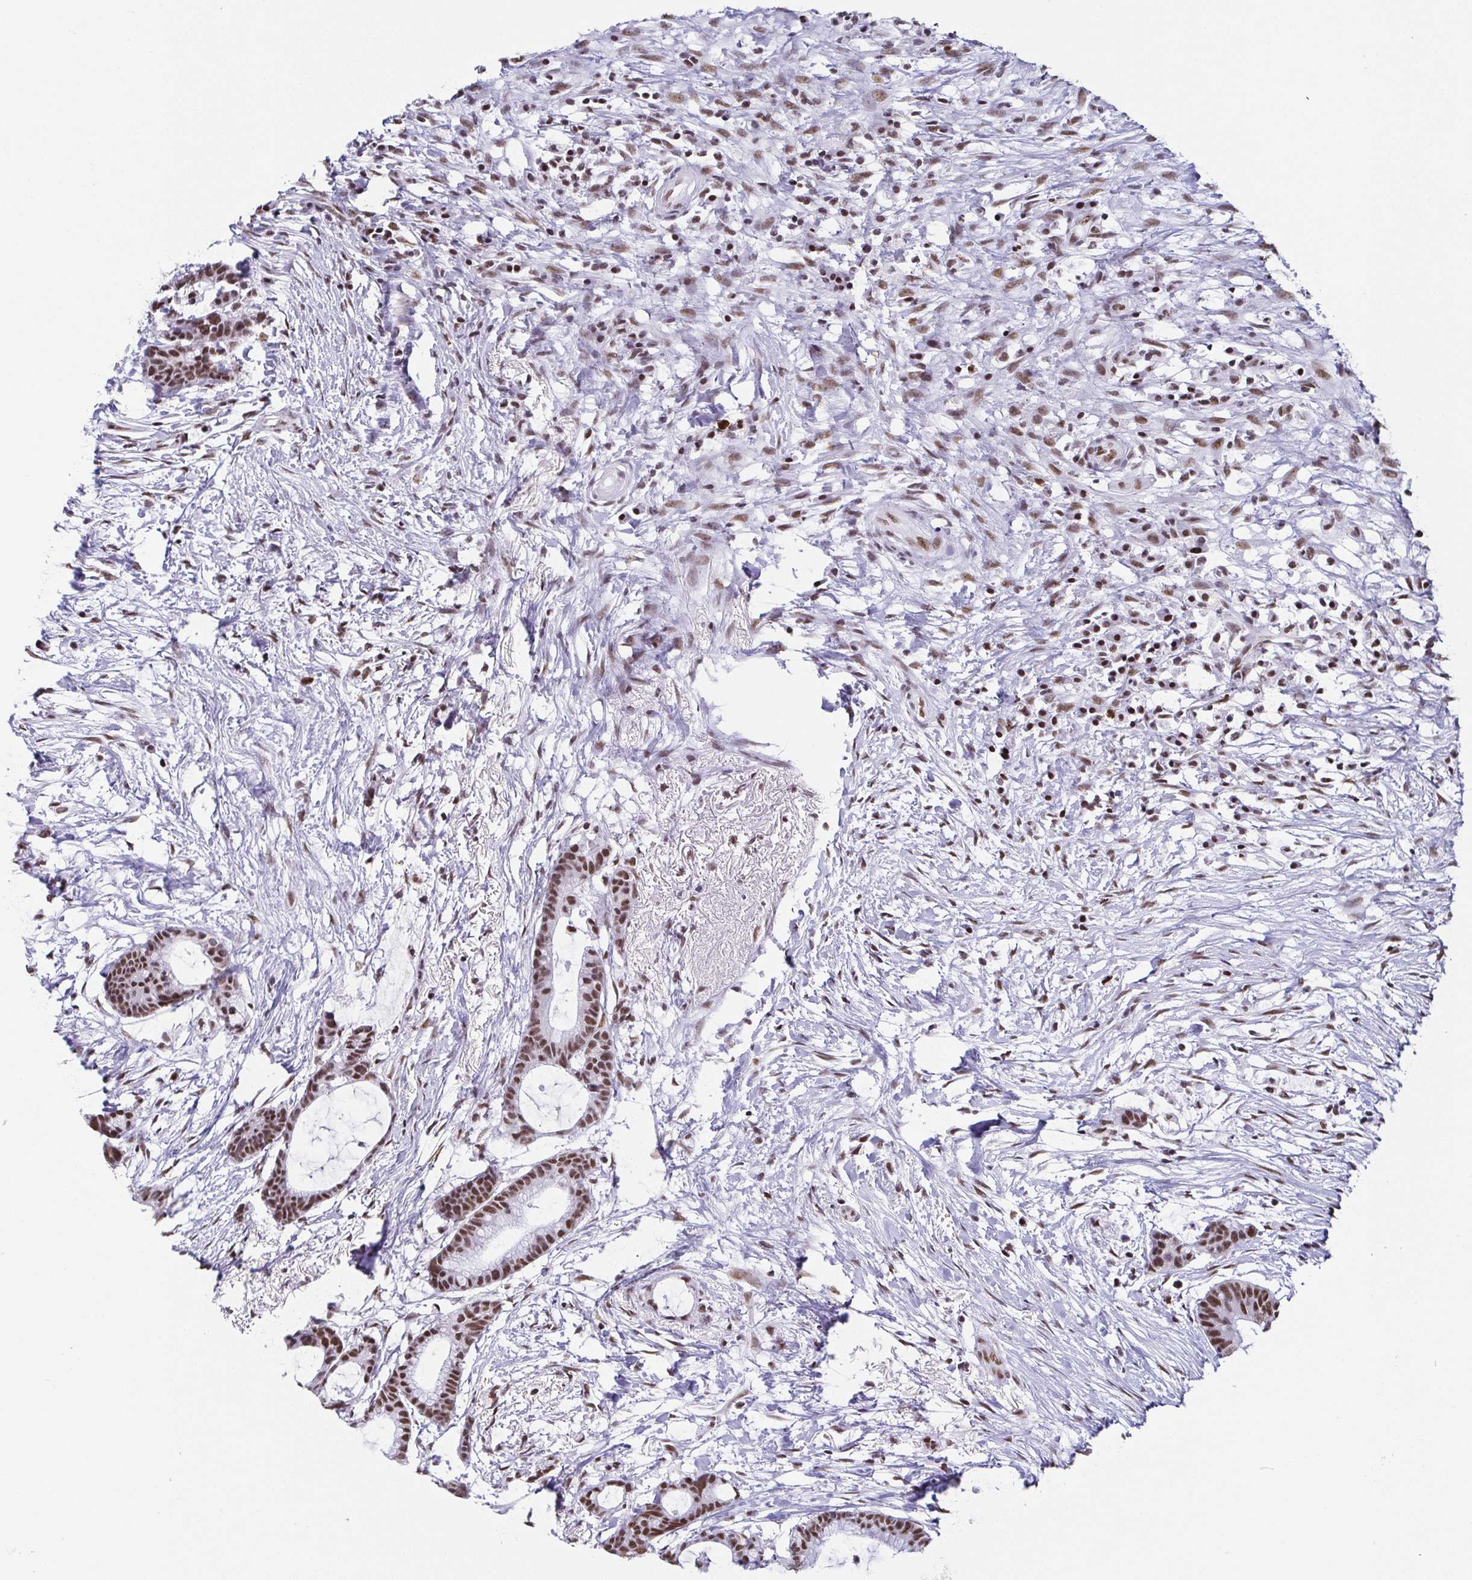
{"staining": {"intensity": "moderate", "quantity": ">75%", "location": "nuclear"}, "tissue": "colorectal cancer", "cell_type": "Tumor cells", "image_type": "cancer", "snomed": [{"axis": "morphology", "description": "Adenocarcinoma, NOS"}, {"axis": "topography", "description": "Colon"}], "caption": "DAB immunohistochemical staining of human colorectal cancer shows moderate nuclear protein expression in about >75% of tumor cells.", "gene": "EWSR1", "patient": {"sex": "female", "age": 78}}